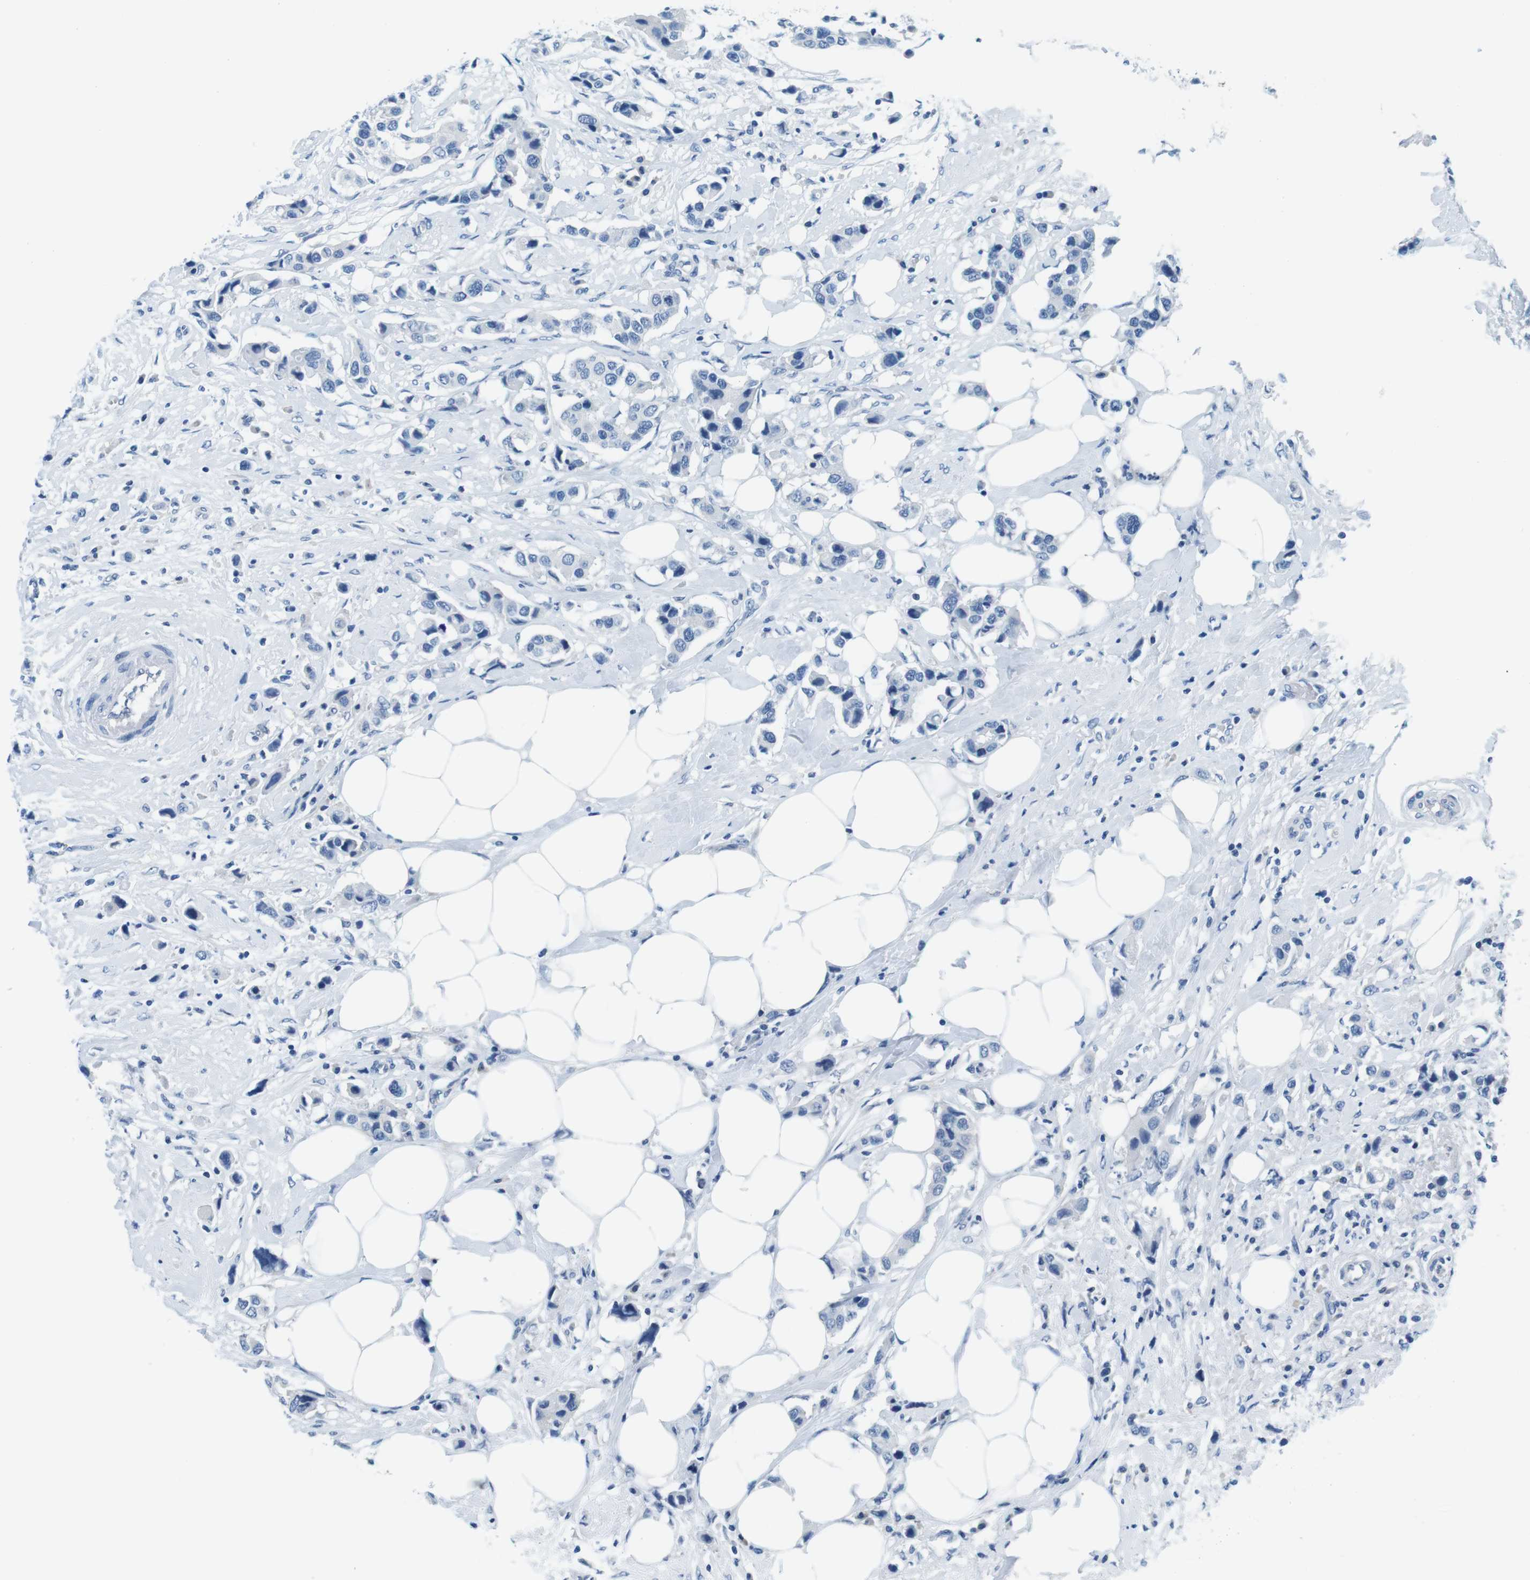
{"staining": {"intensity": "negative", "quantity": "none", "location": "none"}, "tissue": "breast cancer", "cell_type": "Tumor cells", "image_type": "cancer", "snomed": [{"axis": "morphology", "description": "Normal tissue, NOS"}, {"axis": "morphology", "description": "Duct carcinoma"}, {"axis": "topography", "description": "Breast"}], "caption": "Tumor cells are negative for protein expression in human breast cancer.", "gene": "EIF2B5", "patient": {"sex": "female", "age": 50}}